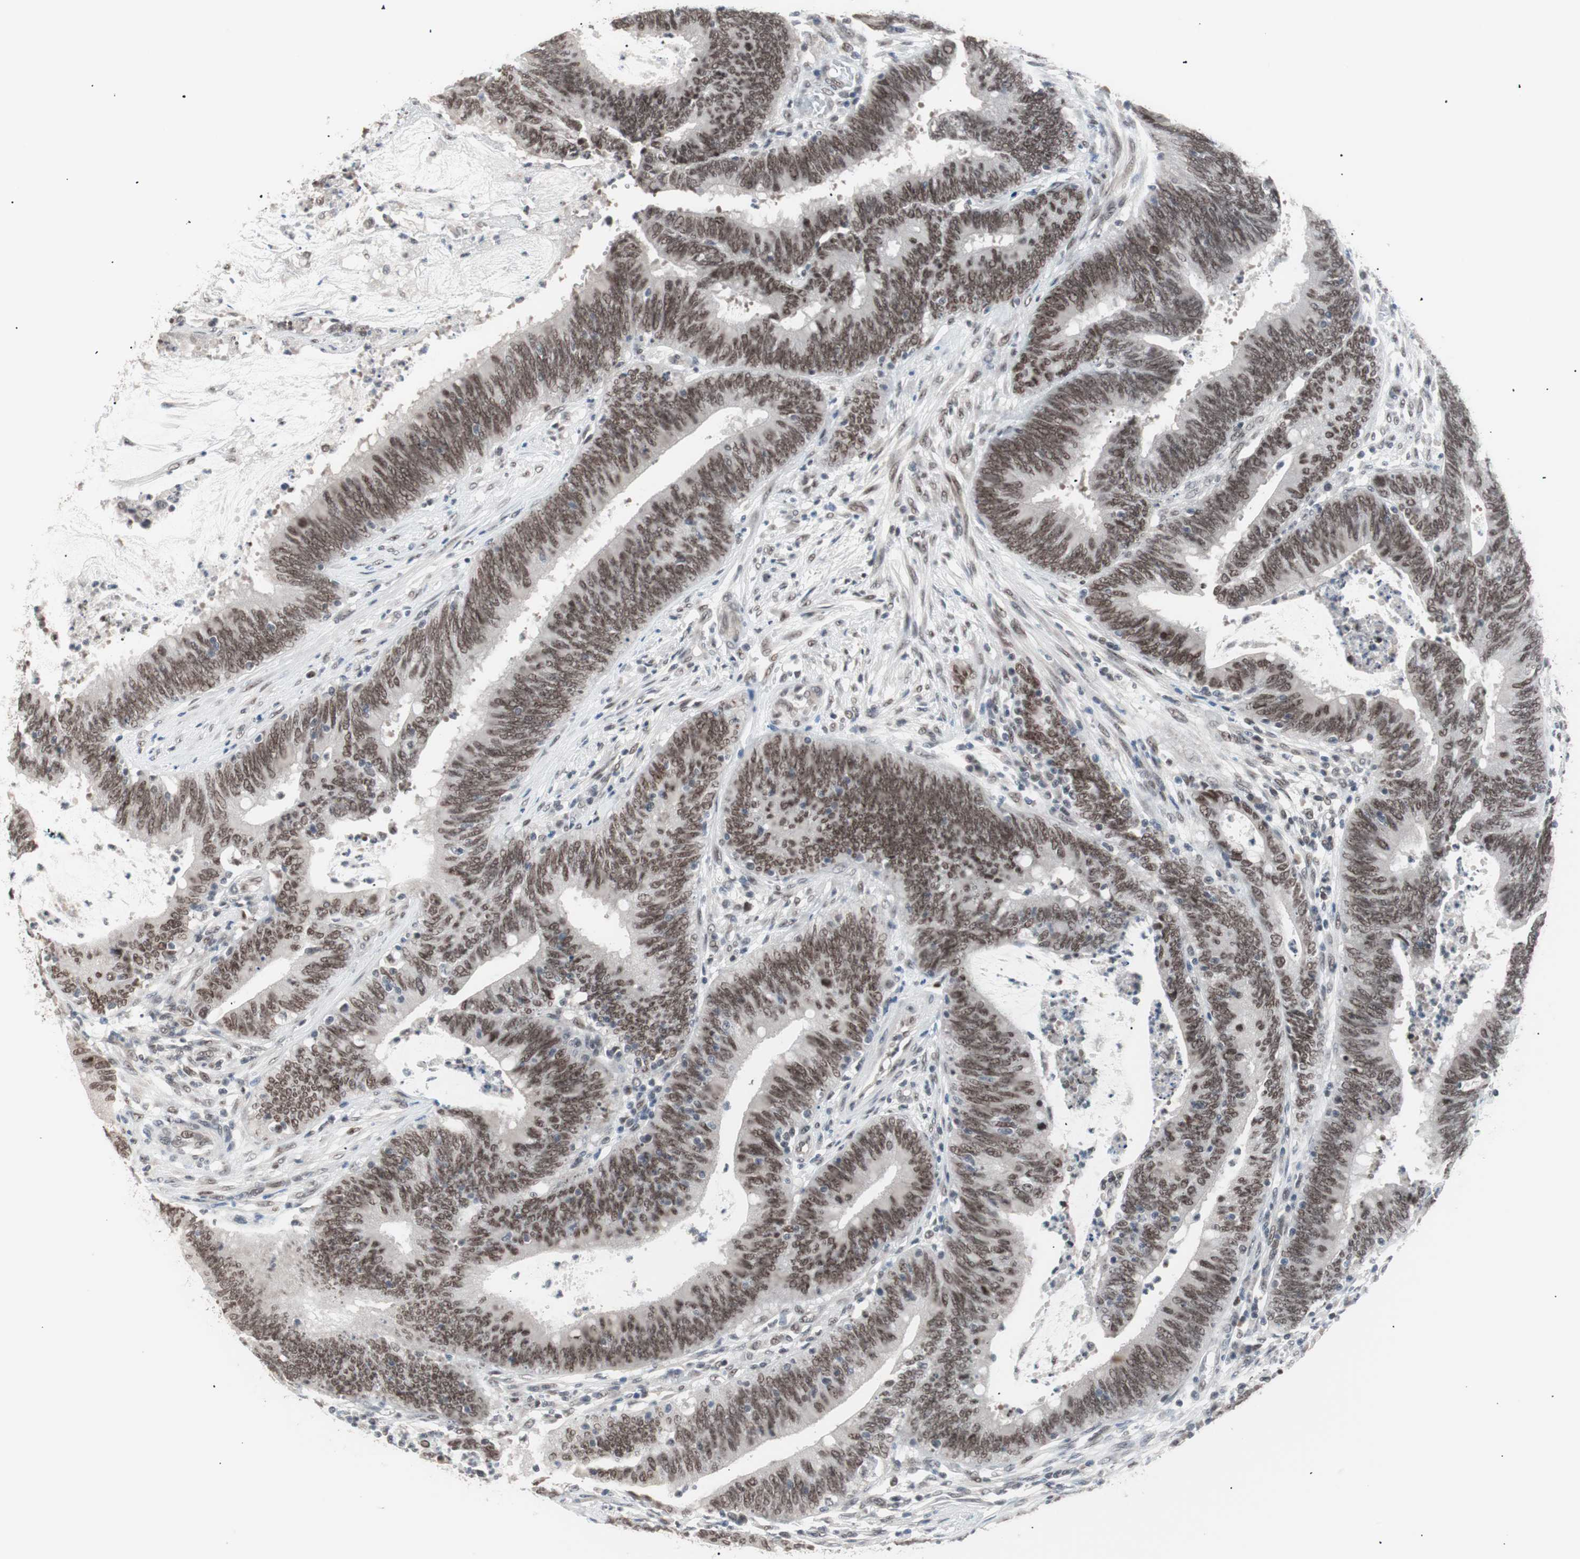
{"staining": {"intensity": "moderate", "quantity": ">75%", "location": "nuclear"}, "tissue": "colorectal cancer", "cell_type": "Tumor cells", "image_type": "cancer", "snomed": [{"axis": "morphology", "description": "Adenocarcinoma, NOS"}, {"axis": "topography", "description": "Rectum"}], "caption": "The histopathology image displays a brown stain indicating the presence of a protein in the nuclear of tumor cells in colorectal adenocarcinoma.", "gene": "LIG3", "patient": {"sex": "female", "age": 66}}